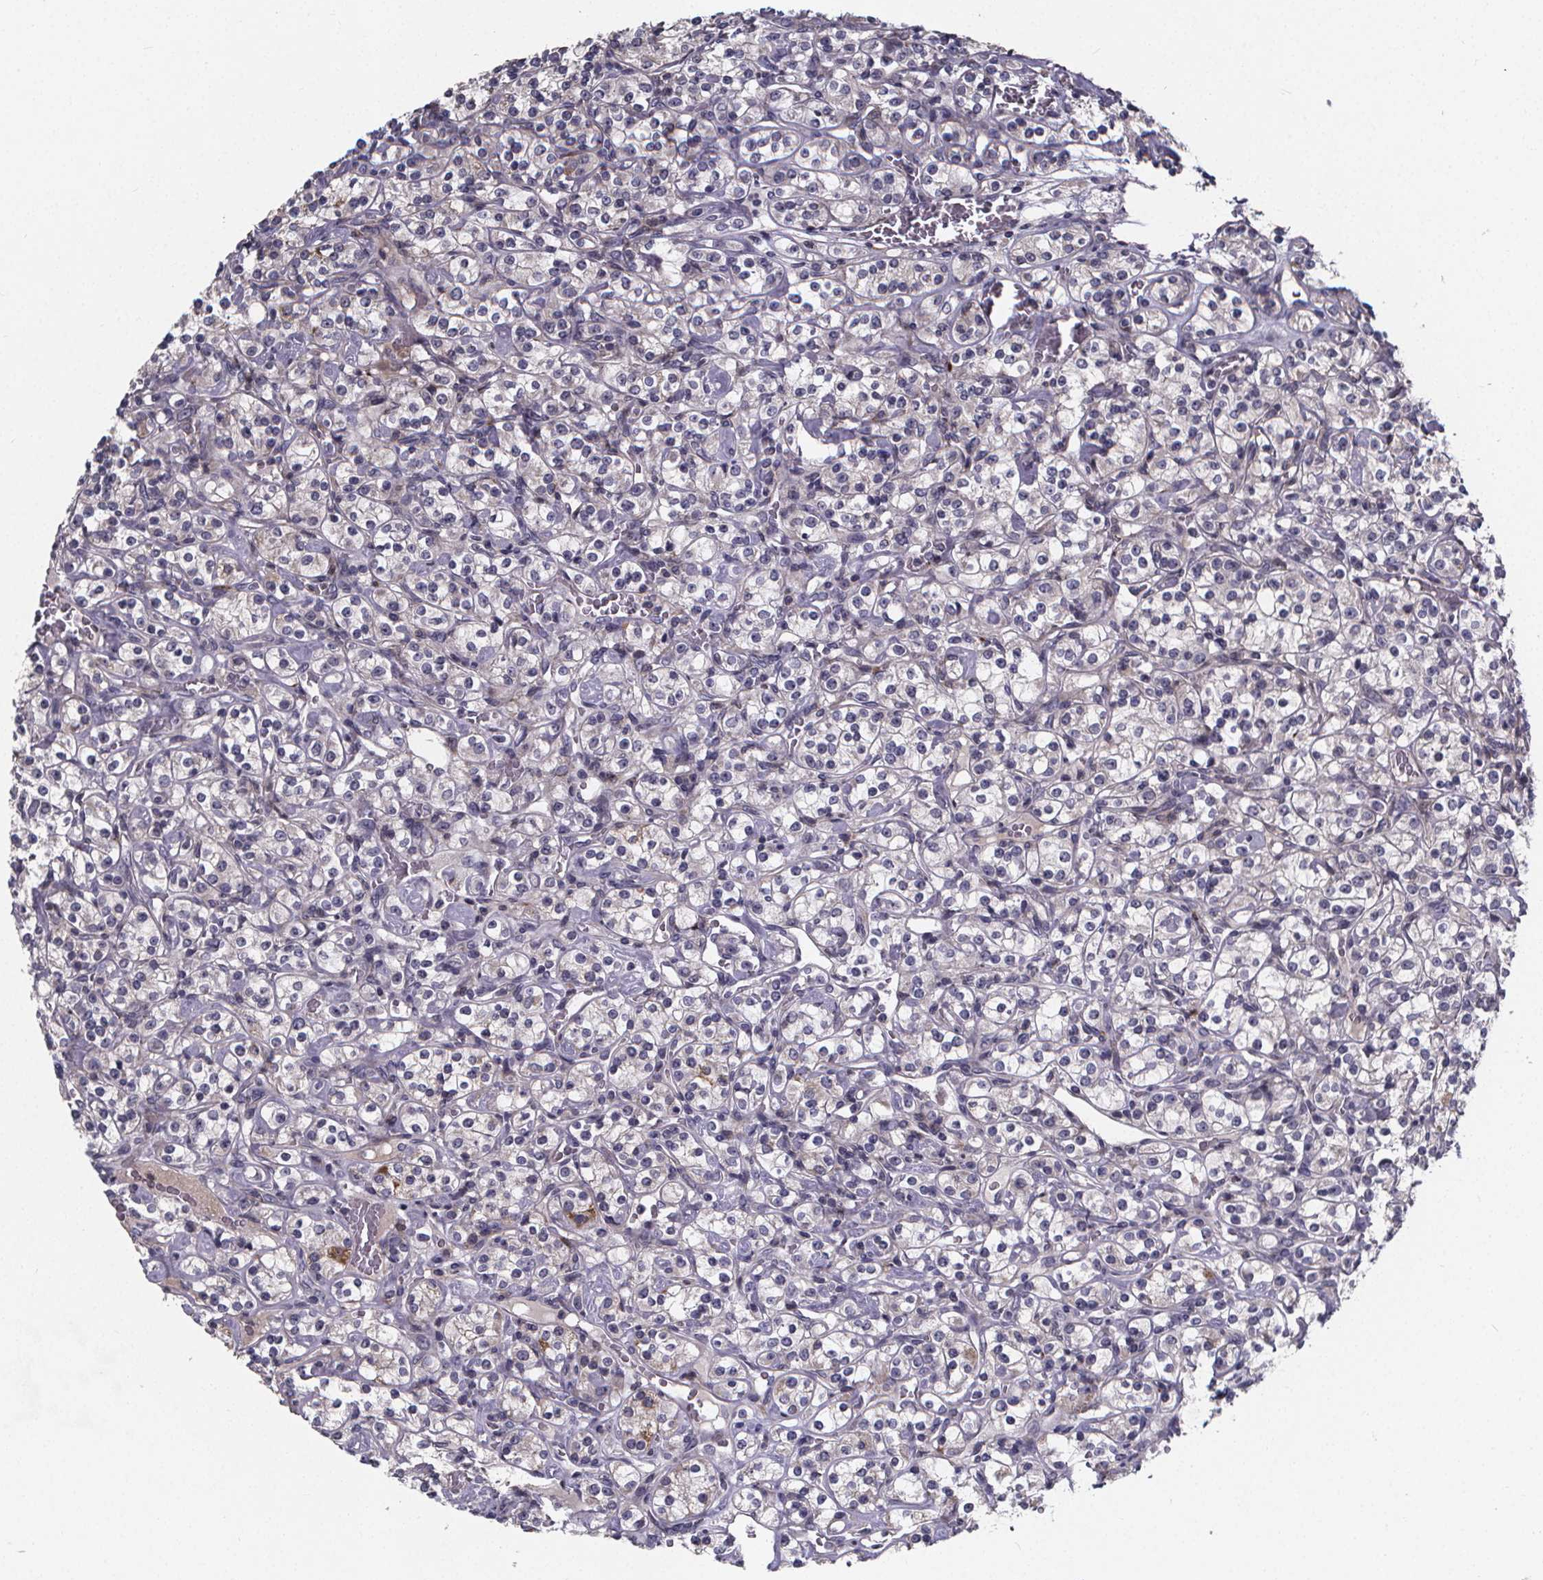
{"staining": {"intensity": "negative", "quantity": "none", "location": "none"}, "tissue": "renal cancer", "cell_type": "Tumor cells", "image_type": "cancer", "snomed": [{"axis": "morphology", "description": "Adenocarcinoma, NOS"}, {"axis": "topography", "description": "Kidney"}], "caption": "Immunohistochemical staining of renal cancer exhibits no significant expression in tumor cells.", "gene": "FBXW2", "patient": {"sex": "male", "age": 77}}